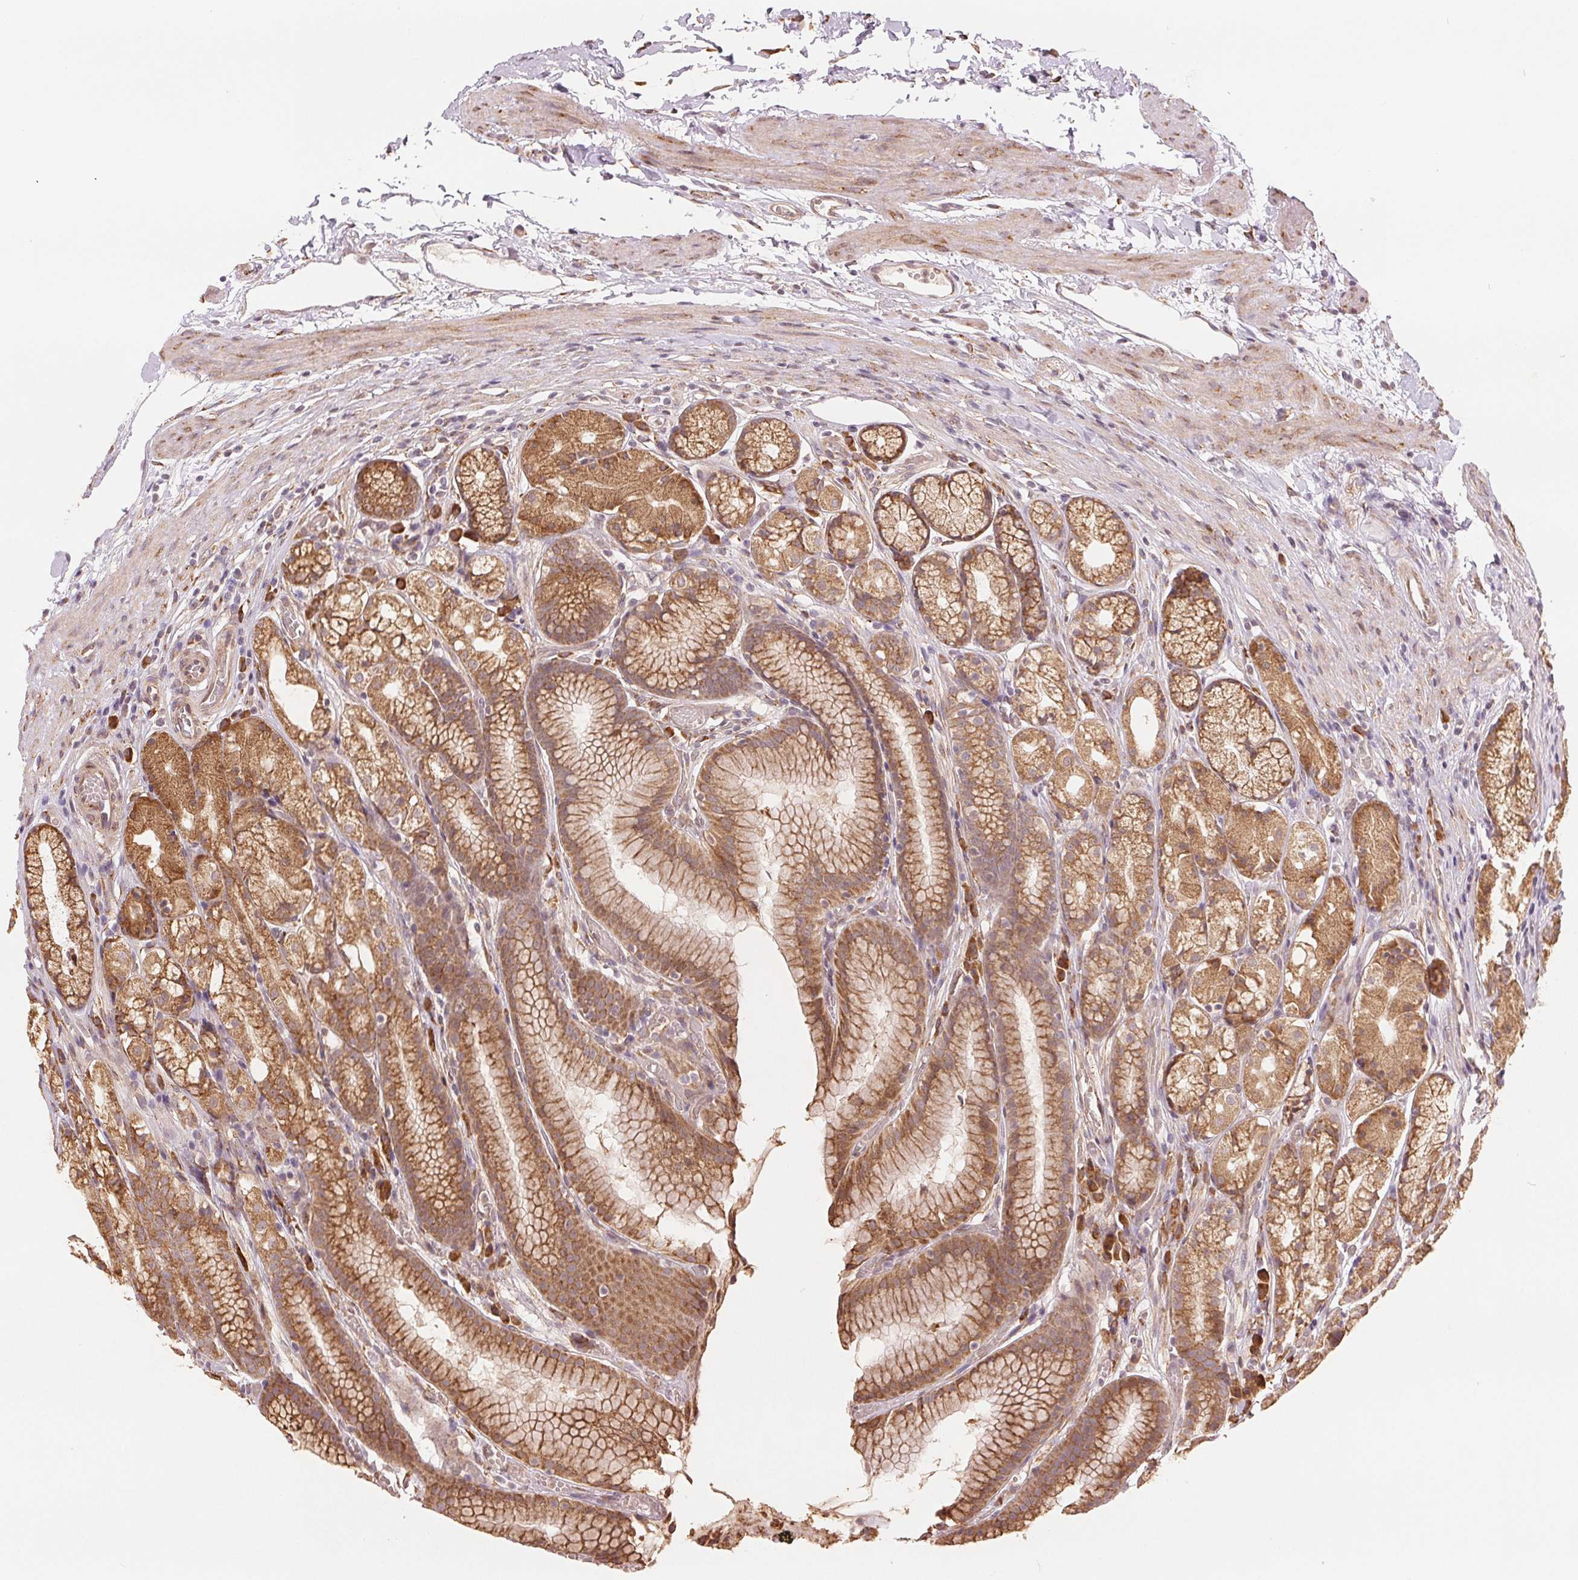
{"staining": {"intensity": "moderate", "quantity": ">75%", "location": "cytoplasmic/membranous"}, "tissue": "stomach", "cell_type": "Glandular cells", "image_type": "normal", "snomed": [{"axis": "morphology", "description": "Normal tissue, NOS"}, {"axis": "topography", "description": "Stomach"}], "caption": "Immunohistochemistry (DAB) staining of unremarkable stomach shows moderate cytoplasmic/membranous protein expression in approximately >75% of glandular cells.", "gene": "SLC20A1", "patient": {"sex": "male", "age": 70}}